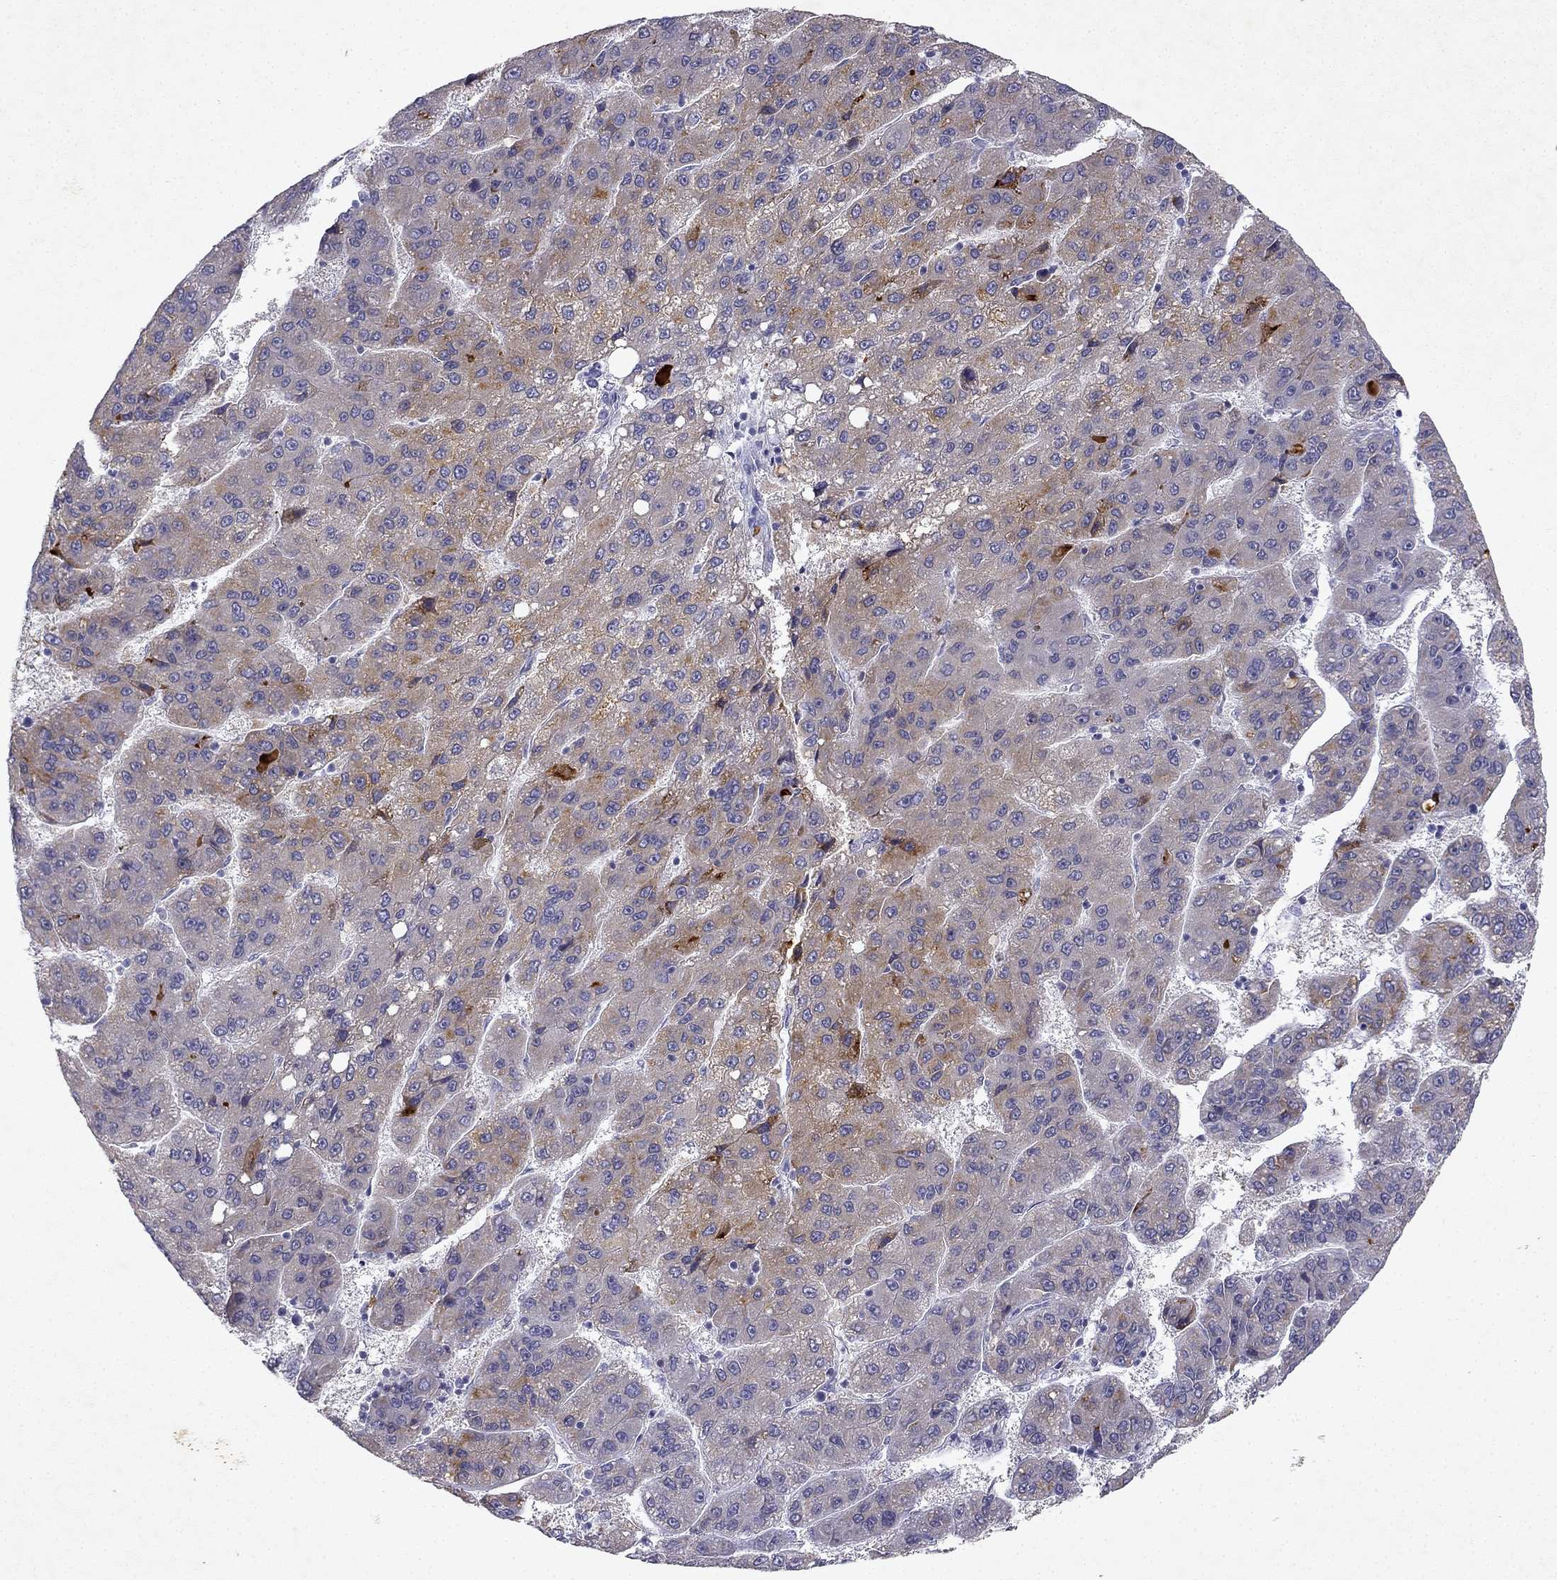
{"staining": {"intensity": "moderate", "quantity": "<25%", "location": "cytoplasmic/membranous"}, "tissue": "liver cancer", "cell_type": "Tumor cells", "image_type": "cancer", "snomed": [{"axis": "morphology", "description": "Carcinoma, Hepatocellular, NOS"}, {"axis": "topography", "description": "Liver"}], "caption": "Protein analysis of liver hepatocellular carcinoma tissue exhibits moderate cytoplasmic/membranous staining in about <25% of tumor cells.", "gene": "SLC6A4", "patient": {"sex": "female", "age": 82}}